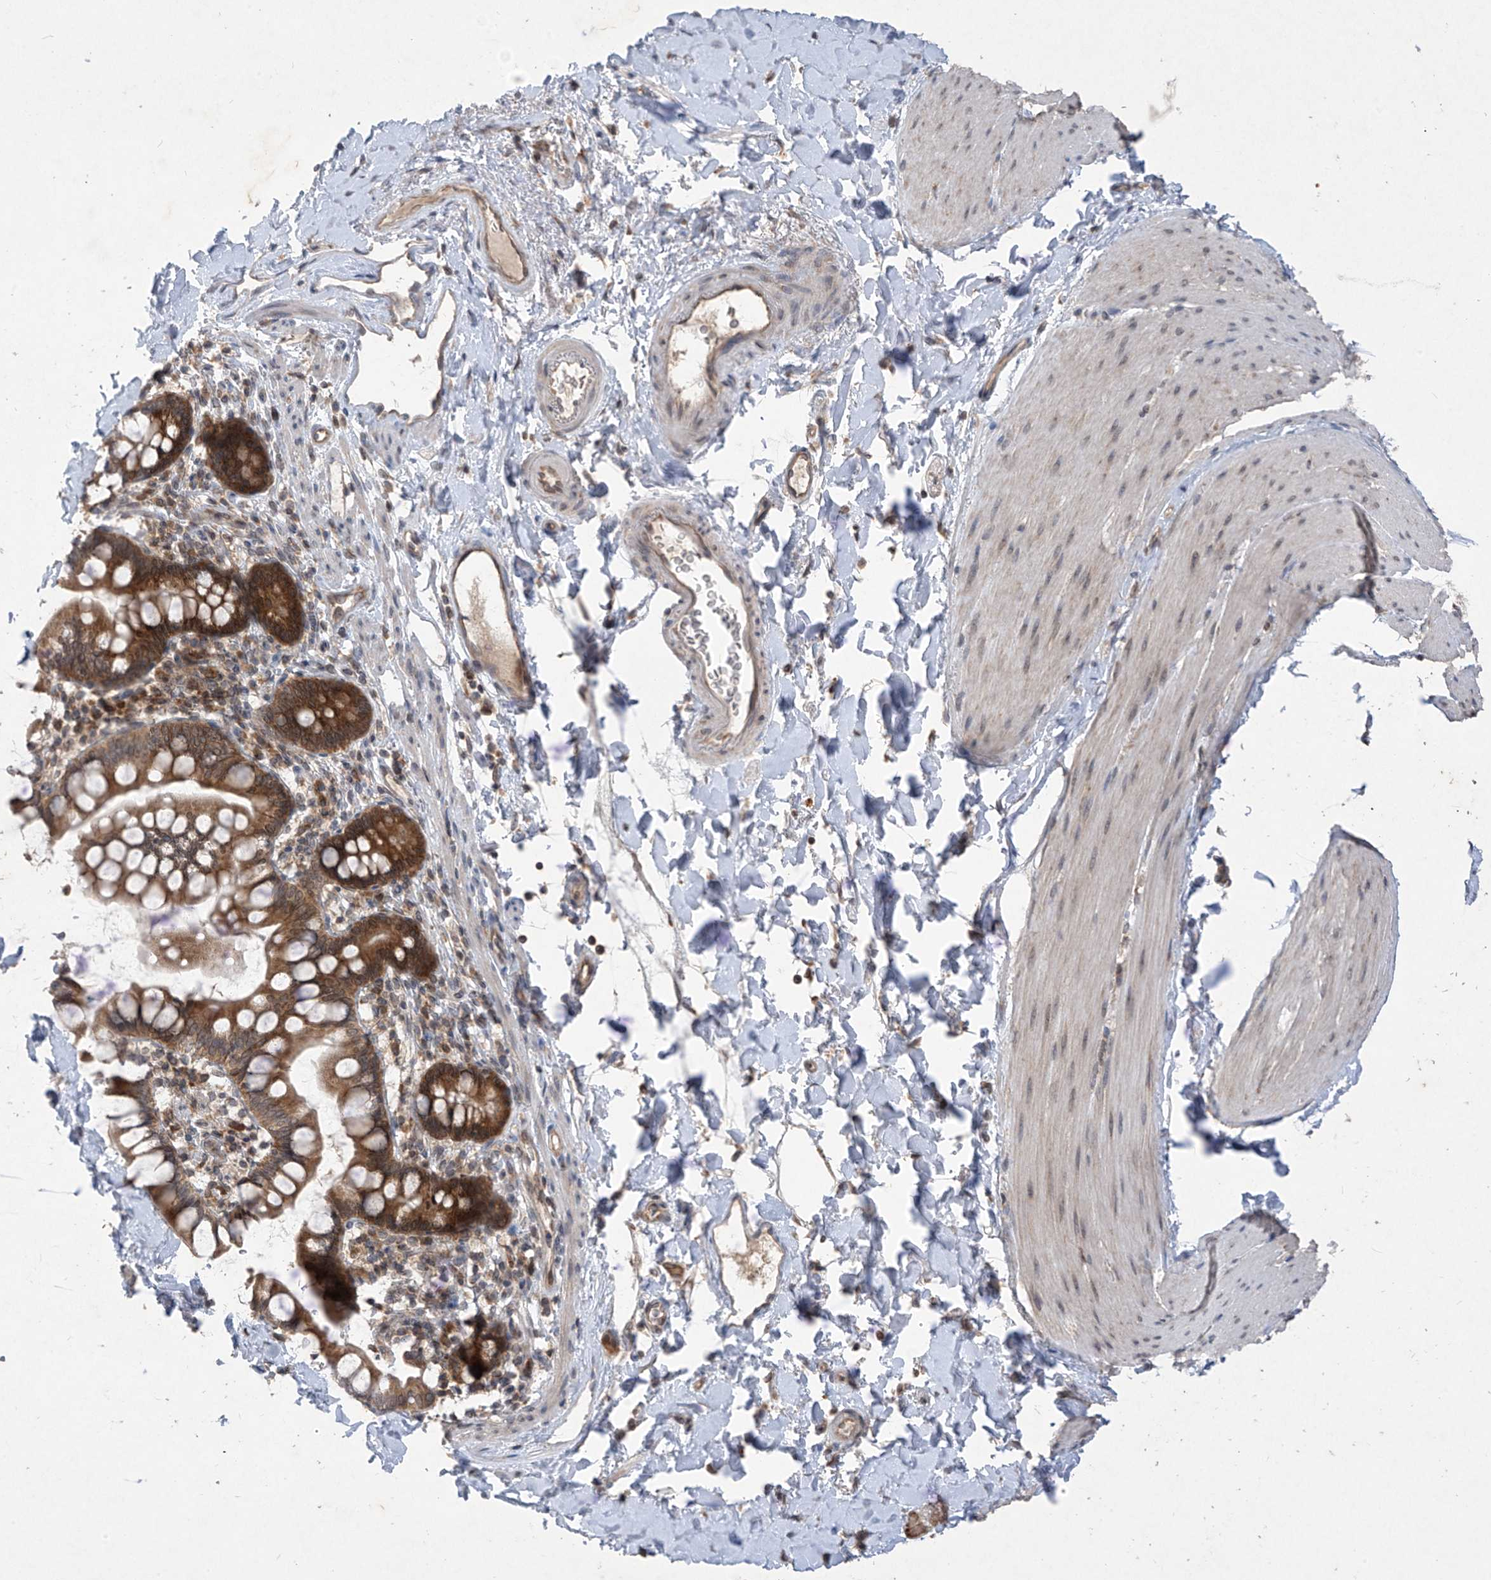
{"staining": {"intensity": "weak", "quantity": "<25%", "location": "cytoplasmic/membranous"}, "tissue": "smooth muscle", "cell_type": "Smooth muscle cells", "image_type": "normal", "snomed": [{"axis": "morphology", "description": "Normal tissue, NOS"}, {"axis": "topography", "description": "Smooth muscle"}, {"axis": "topography", "description": "Small intestine"}], "caption": "Immunohistochemical staining of unremarkable smooth muscle displays no significant staining in smooth muscle cells. (DAB immunohistochemistry, high magnification).", "gene": "RPL34", "patient": {"sex": "female", "age": 84}}